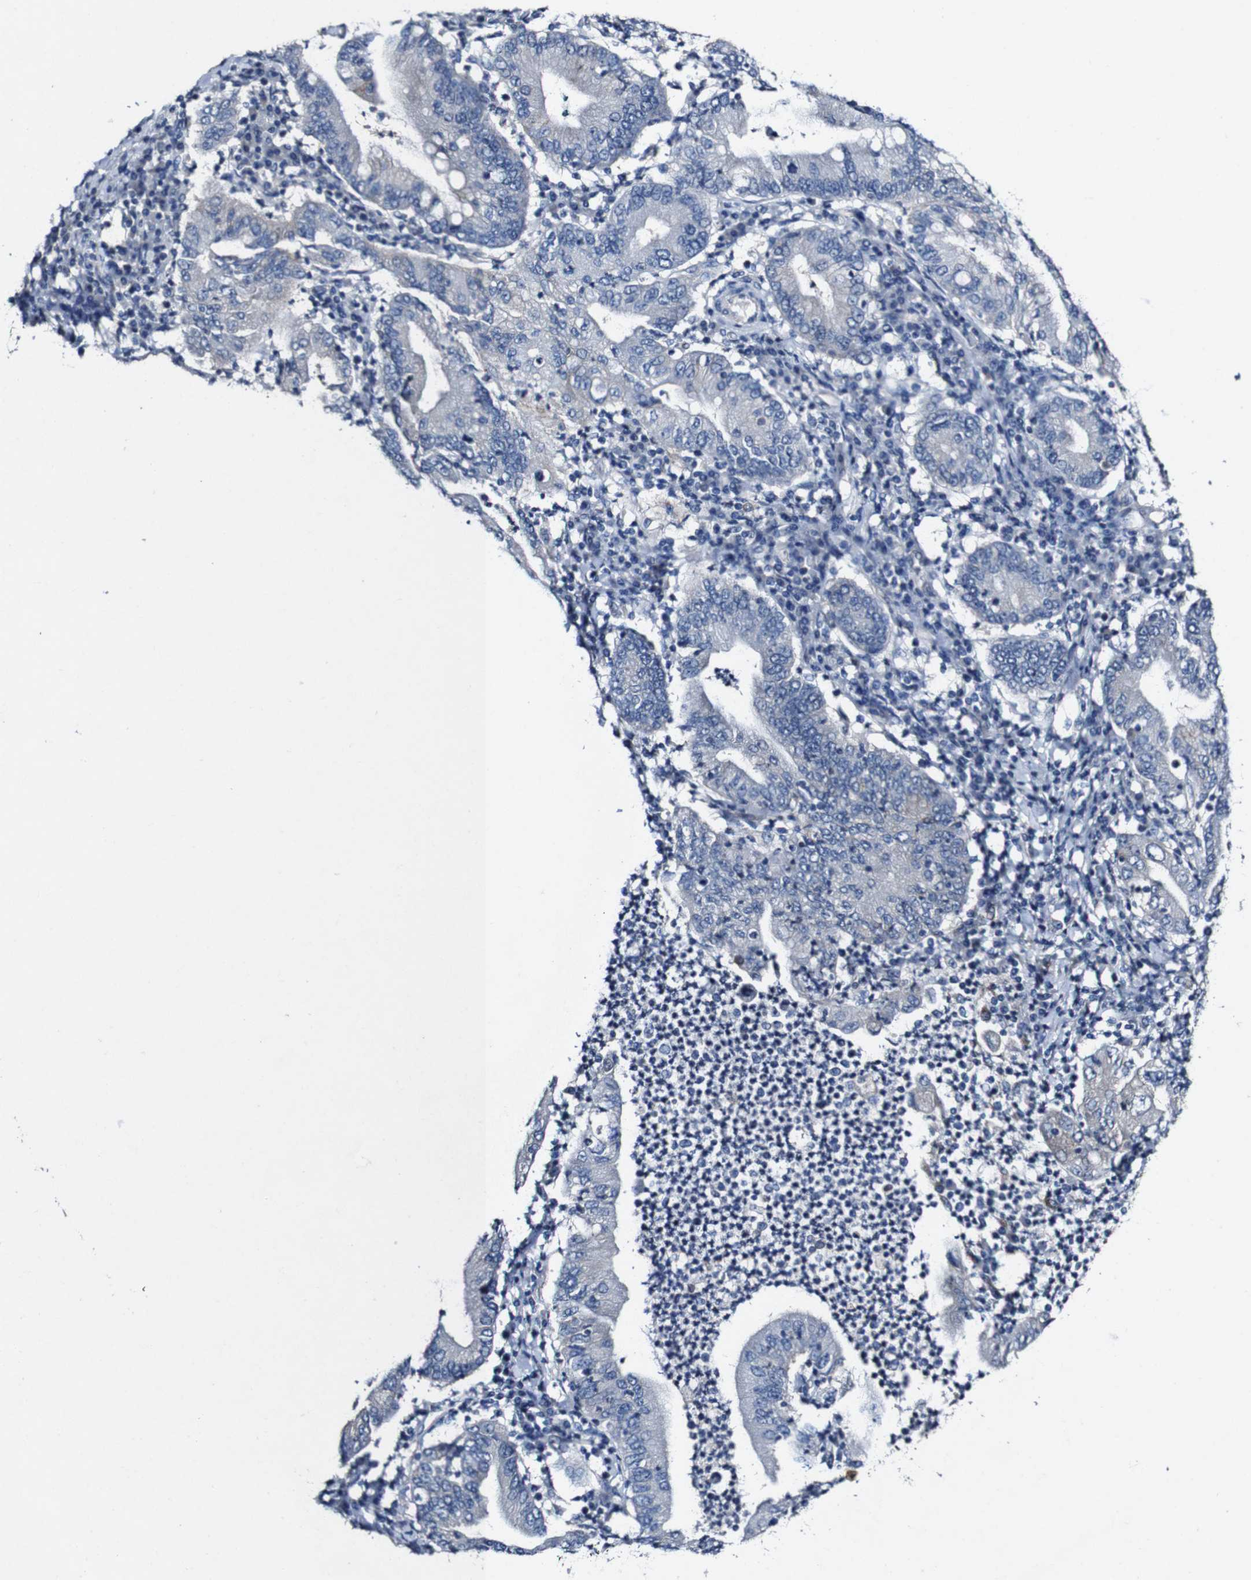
{"staining": {"intensity": "negative", "quantity": "none", "location": "none"}, "tissue": "stomach cancer", "cell_type": "Tumor cells", "image_type": "cancer", "snomed": [{"axis": "morphology", "description": "Normal tissue, NOS"}, {"axis": "morphology", "description": "Adenocarcinoma, NOS"}, {"axis": "topography", "description": "Esophagus"}, {"axis": "topography", "description": "Stomach, upper"}, {"axis": "topography", "description": "Peripheral nerve tissue"}], "caption": "An immunohistochemistry histopathology image of stomach cancer is shown. There is no staining in tumor cells of stomach cancer.", "gene": "GRAMD1A", "patient": {"sex": "male", "age": 62}}